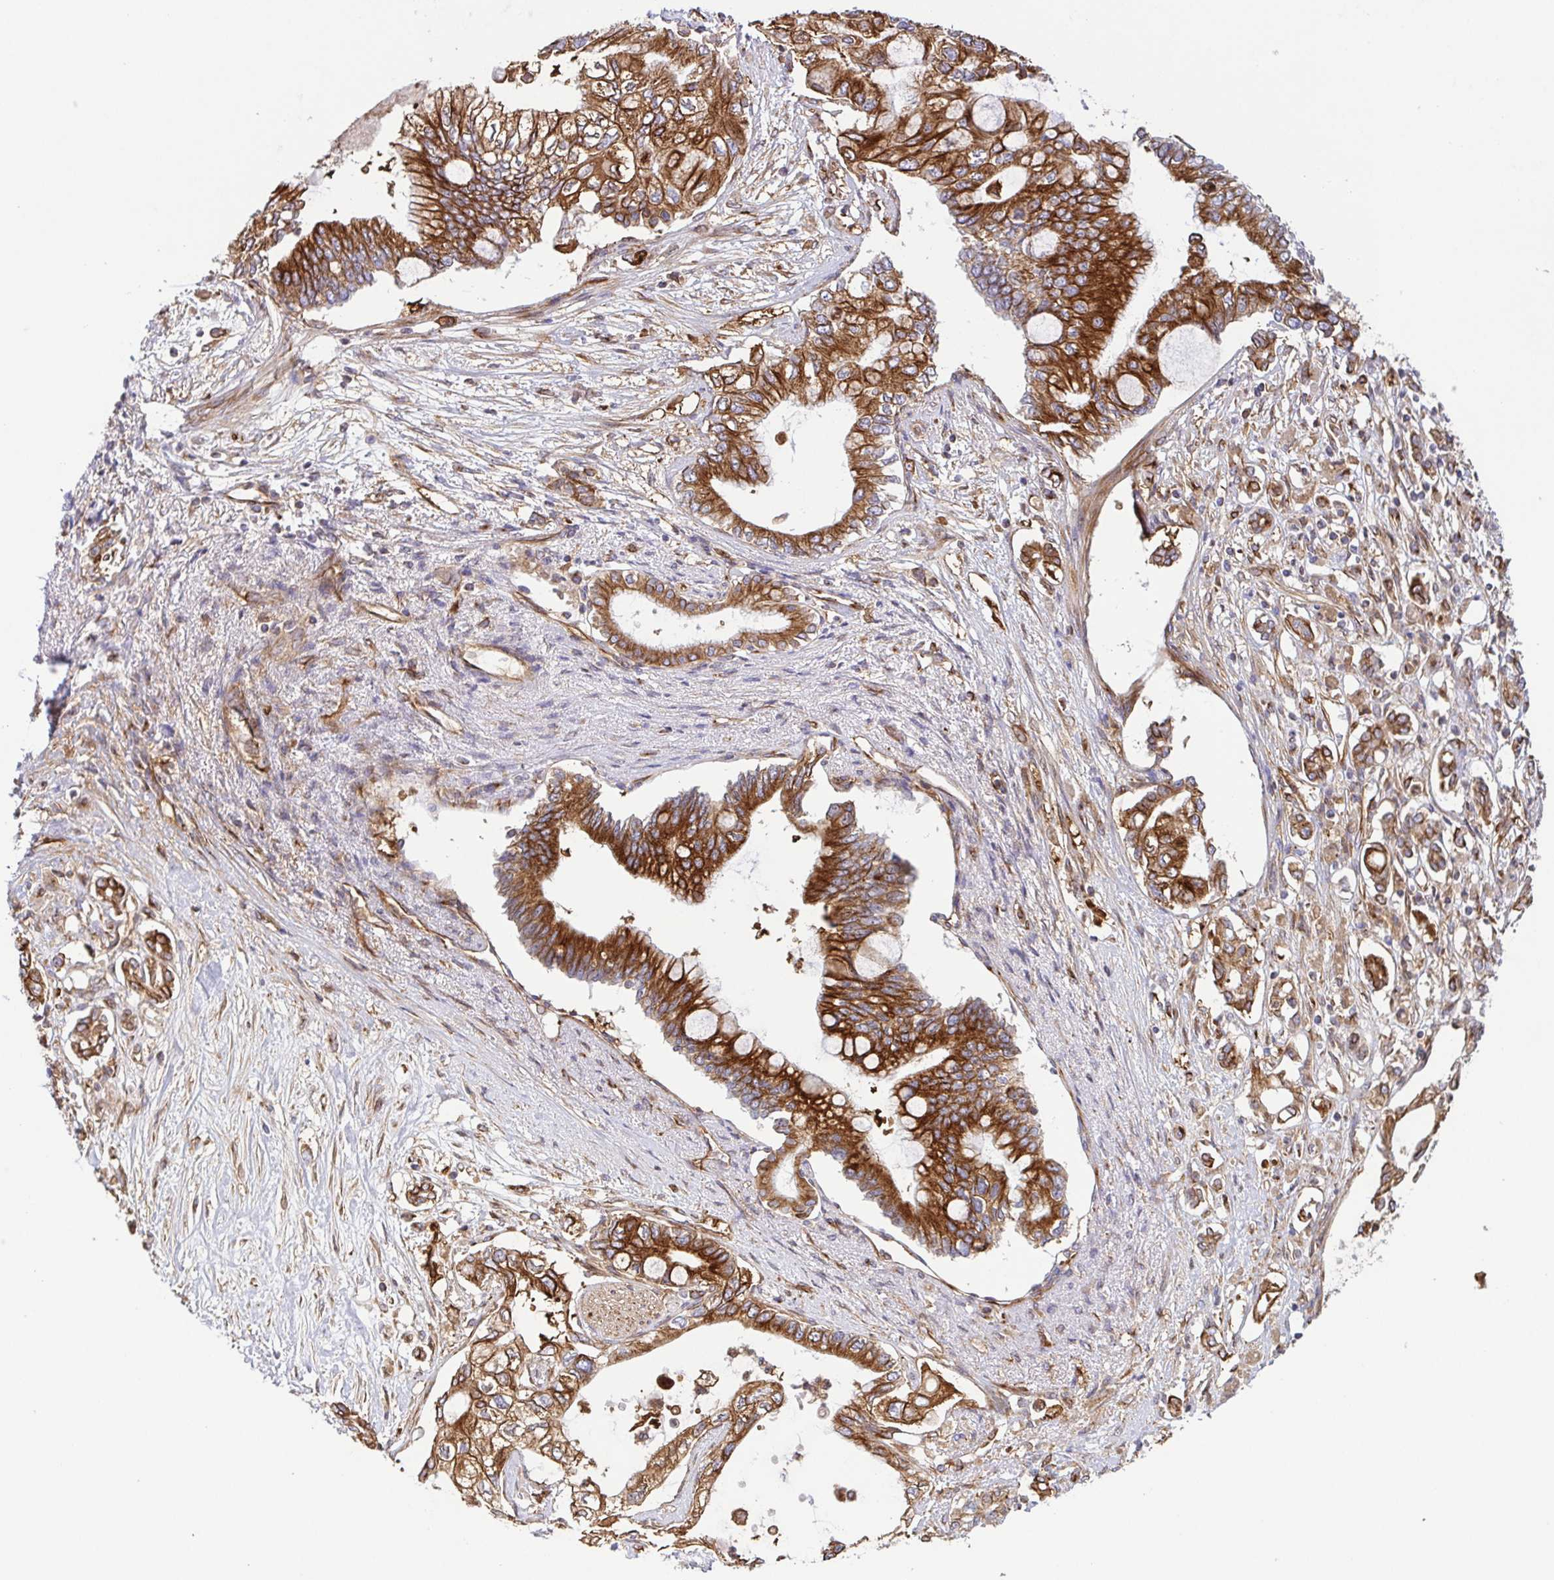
{"staining": {"intensity": "strong", "quantity": ">75%", "location": "cytoplasmic/membranous"}, "tissue": "pancreatic cancer", "cell_type": "Tumor cells", "image_type": "cancer", "snomed": [{"axis": "morphology", "description": "Adenocarcinoma, NOS"}, {"axis": "topography", "description": "Pancreas"}], "caption": "The image displays a brown stain indicating the presence of a protein in the cytoplasmic/membranous of tumor cells in pancreatic cancer.", "gene": "KIF5B", "patient": {"sex": "female", "age": 63}}